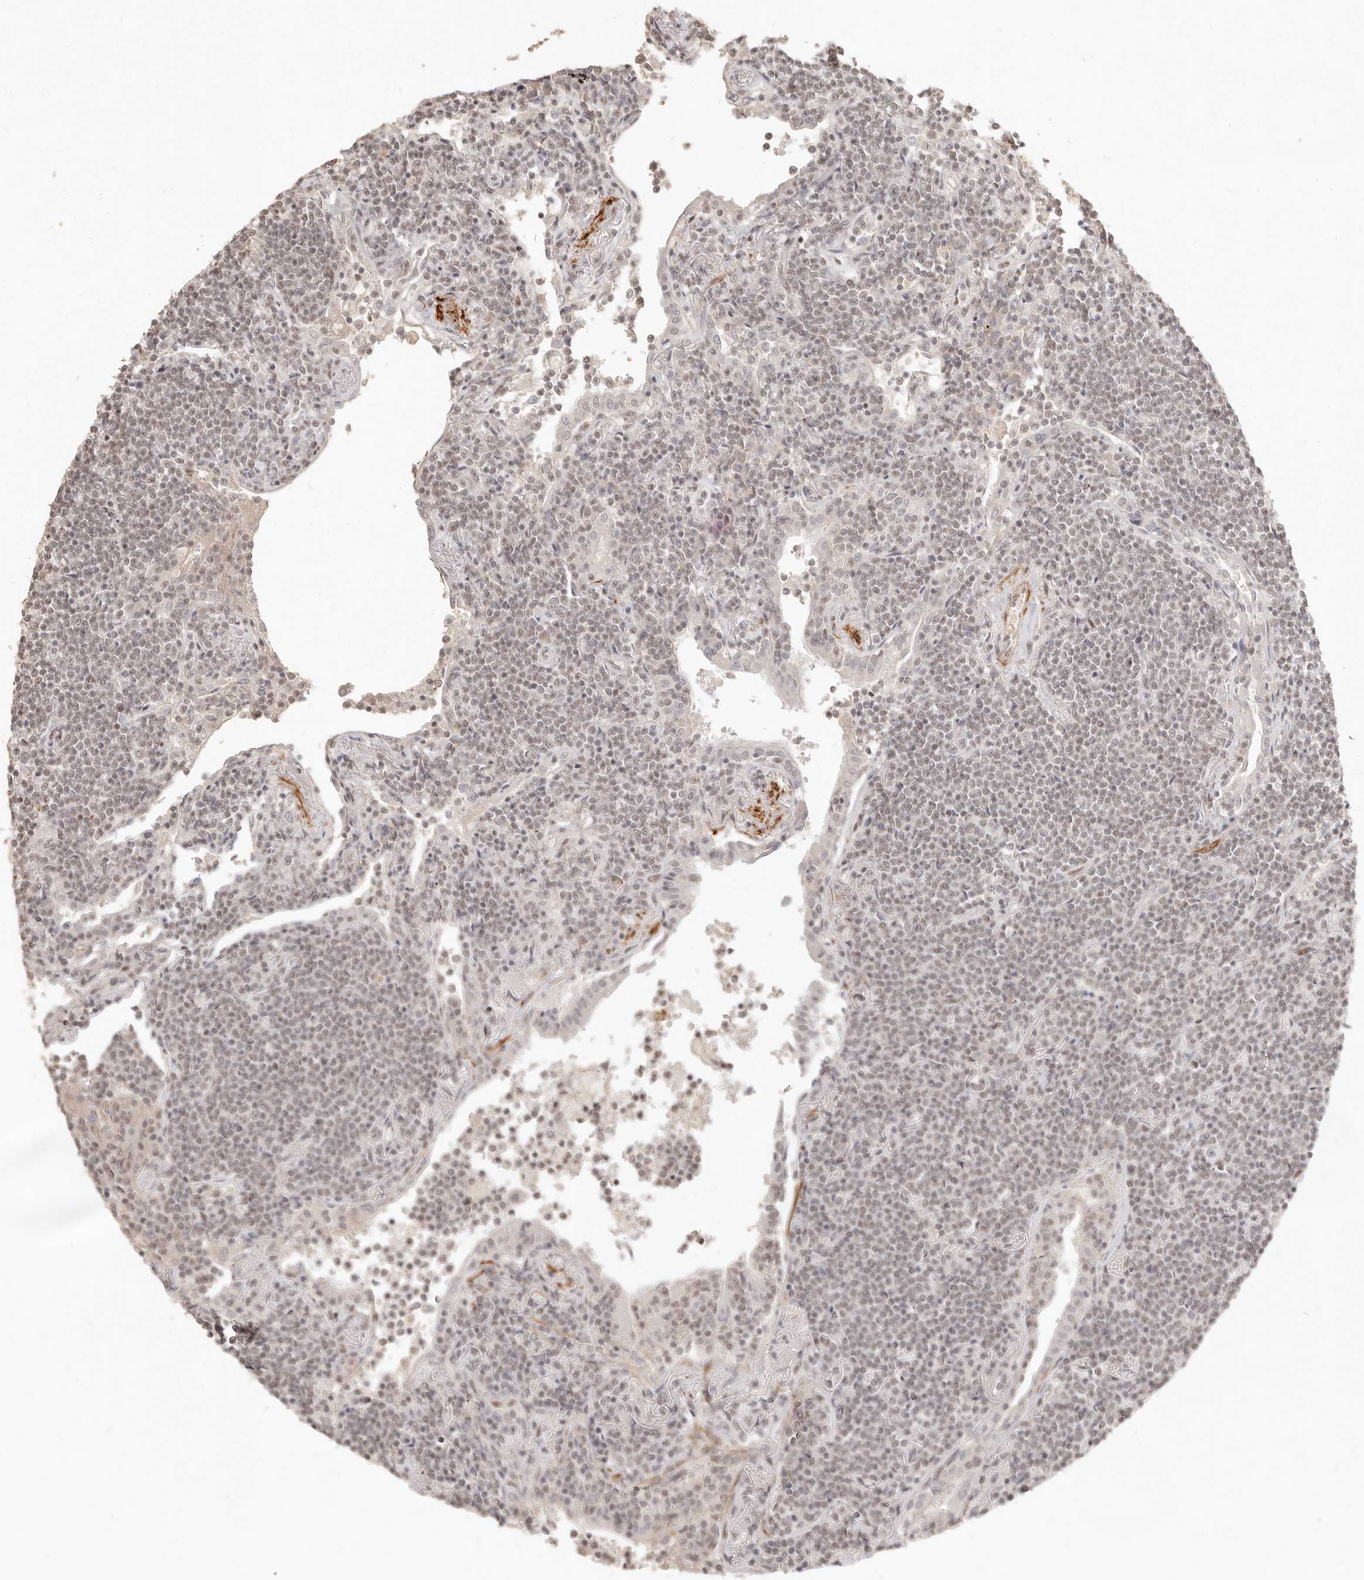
{"staining": {"intensity": "negative", "quantity": "none", "location": "none"}, "tissue": "lymphoma", "cell_type": "Tumor cells", "image_type": "cancer", "snomed": [{"axis": "morphology", "description": "Malignant lymphoma, non-Hodgkin's type, Low grade"}, {"axis": "topography", "description": "Lung"}], "caption": "Immunohistochemical staining of human low-grade malignant lymphoma, non-Hodgkin's type displays no significant positivity in tumor cells. Nuclei are stained in blue.", "gene": "GABPA", "patient": {"sex": "female", "age": 71}}